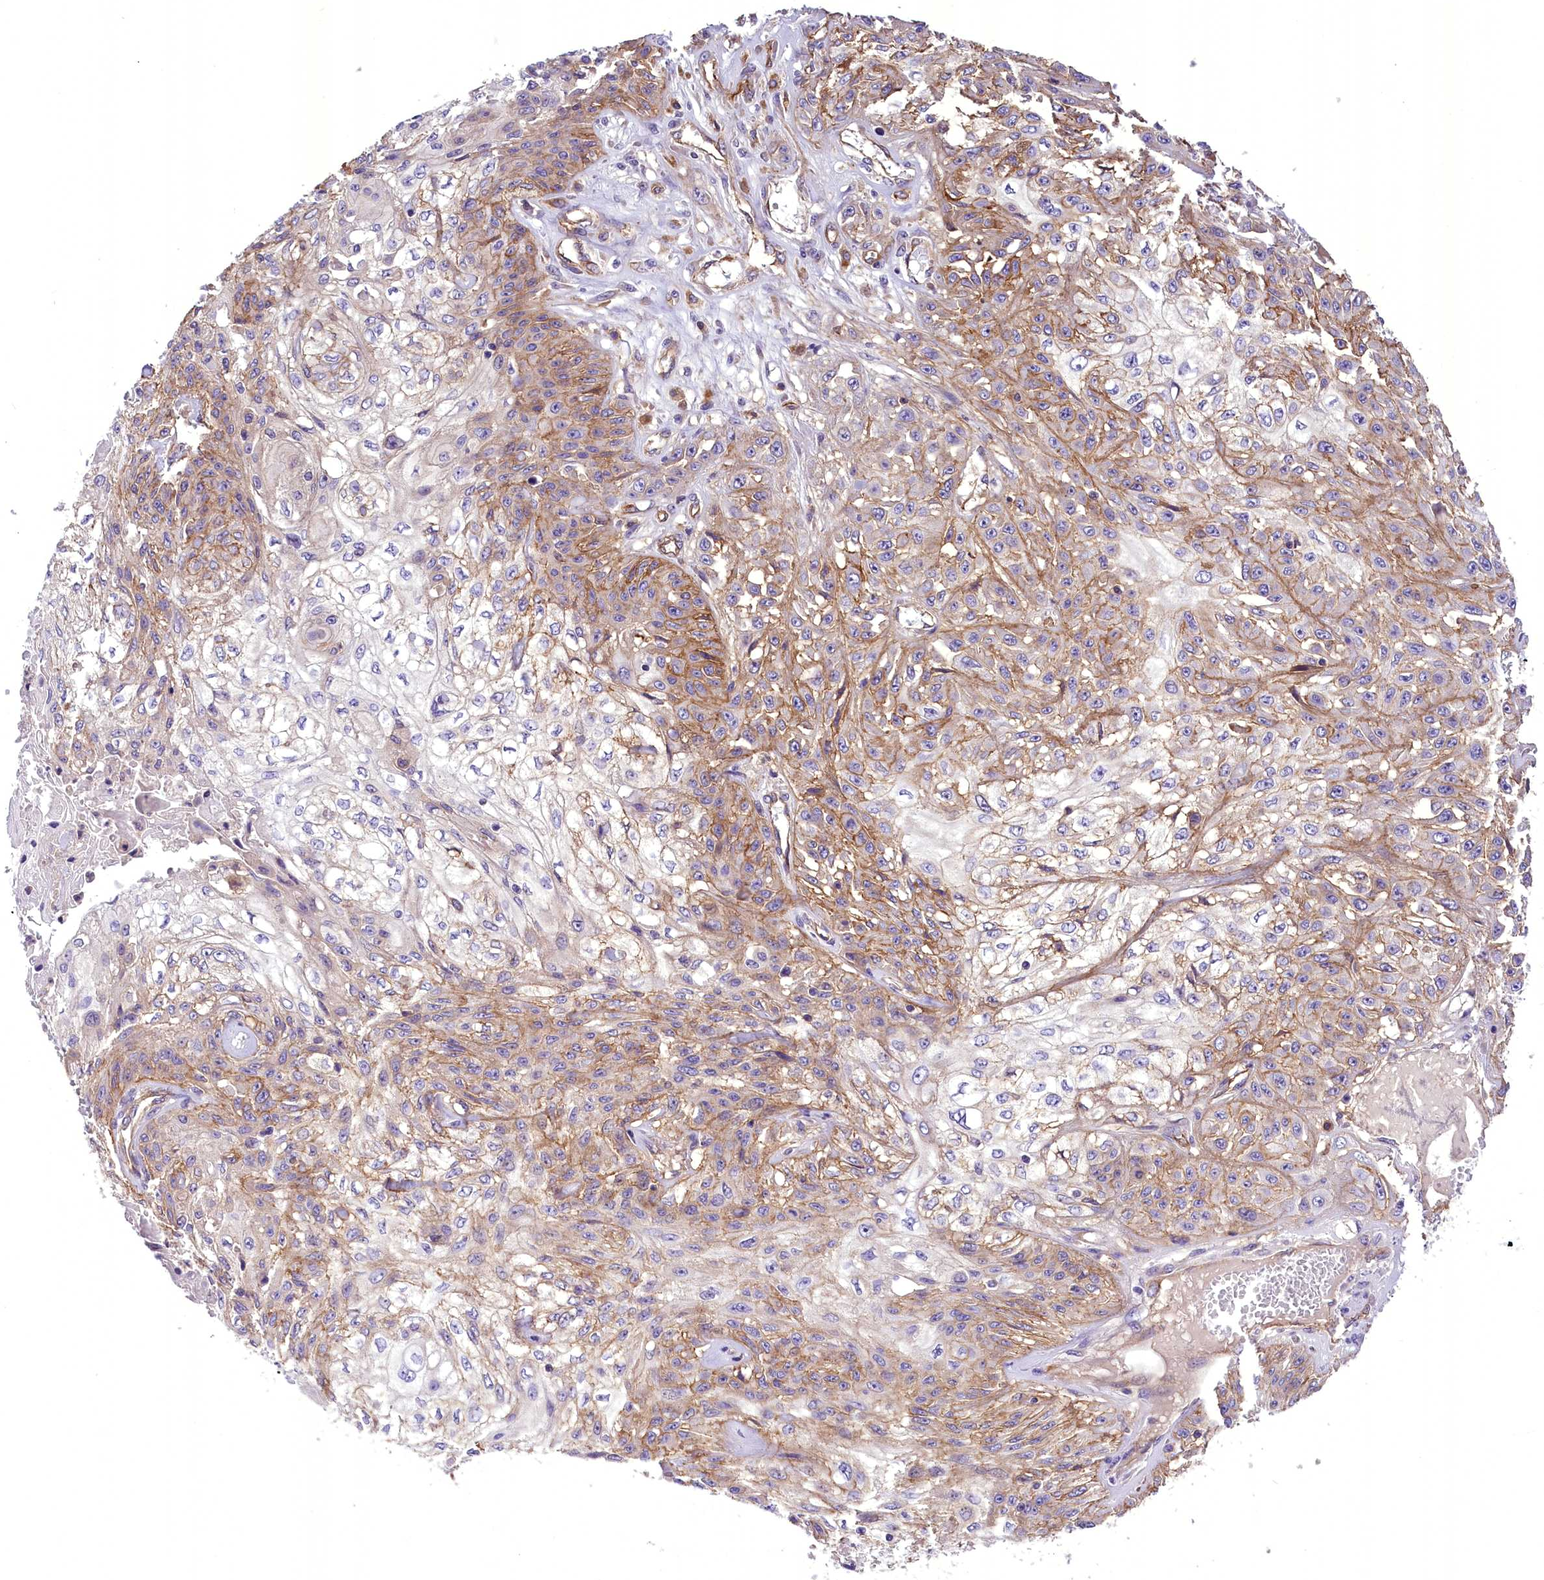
{"staining": {"intensity": "weak", "quantity": "25%-75%", "location": "cytoplasmic/membranous"}, "tissue": "skin cancer", "cell_type": "Tumor cells", "image_type": "cancer", "snomed": [{"axis": "morphology", "description": "Squamous cell carcinoma, NOS"}, {"axis": "morphology", "description": "Squamous cell carcinoma, metastatic, NOS"}, {"axis": "topography", "description": "Skin"}, {"axis": "topography", "description": "Lymph node"}], "caption": "This image displays immunohistochemistry (IHC) staining of metastatic squamous cell carcinoma (skin), with low weak cytoplasmic/membranous expression in about 25%-75% of tumor cells.", "gene": "DNAJB9", "patient": {"sex": "male", "age": 75}}